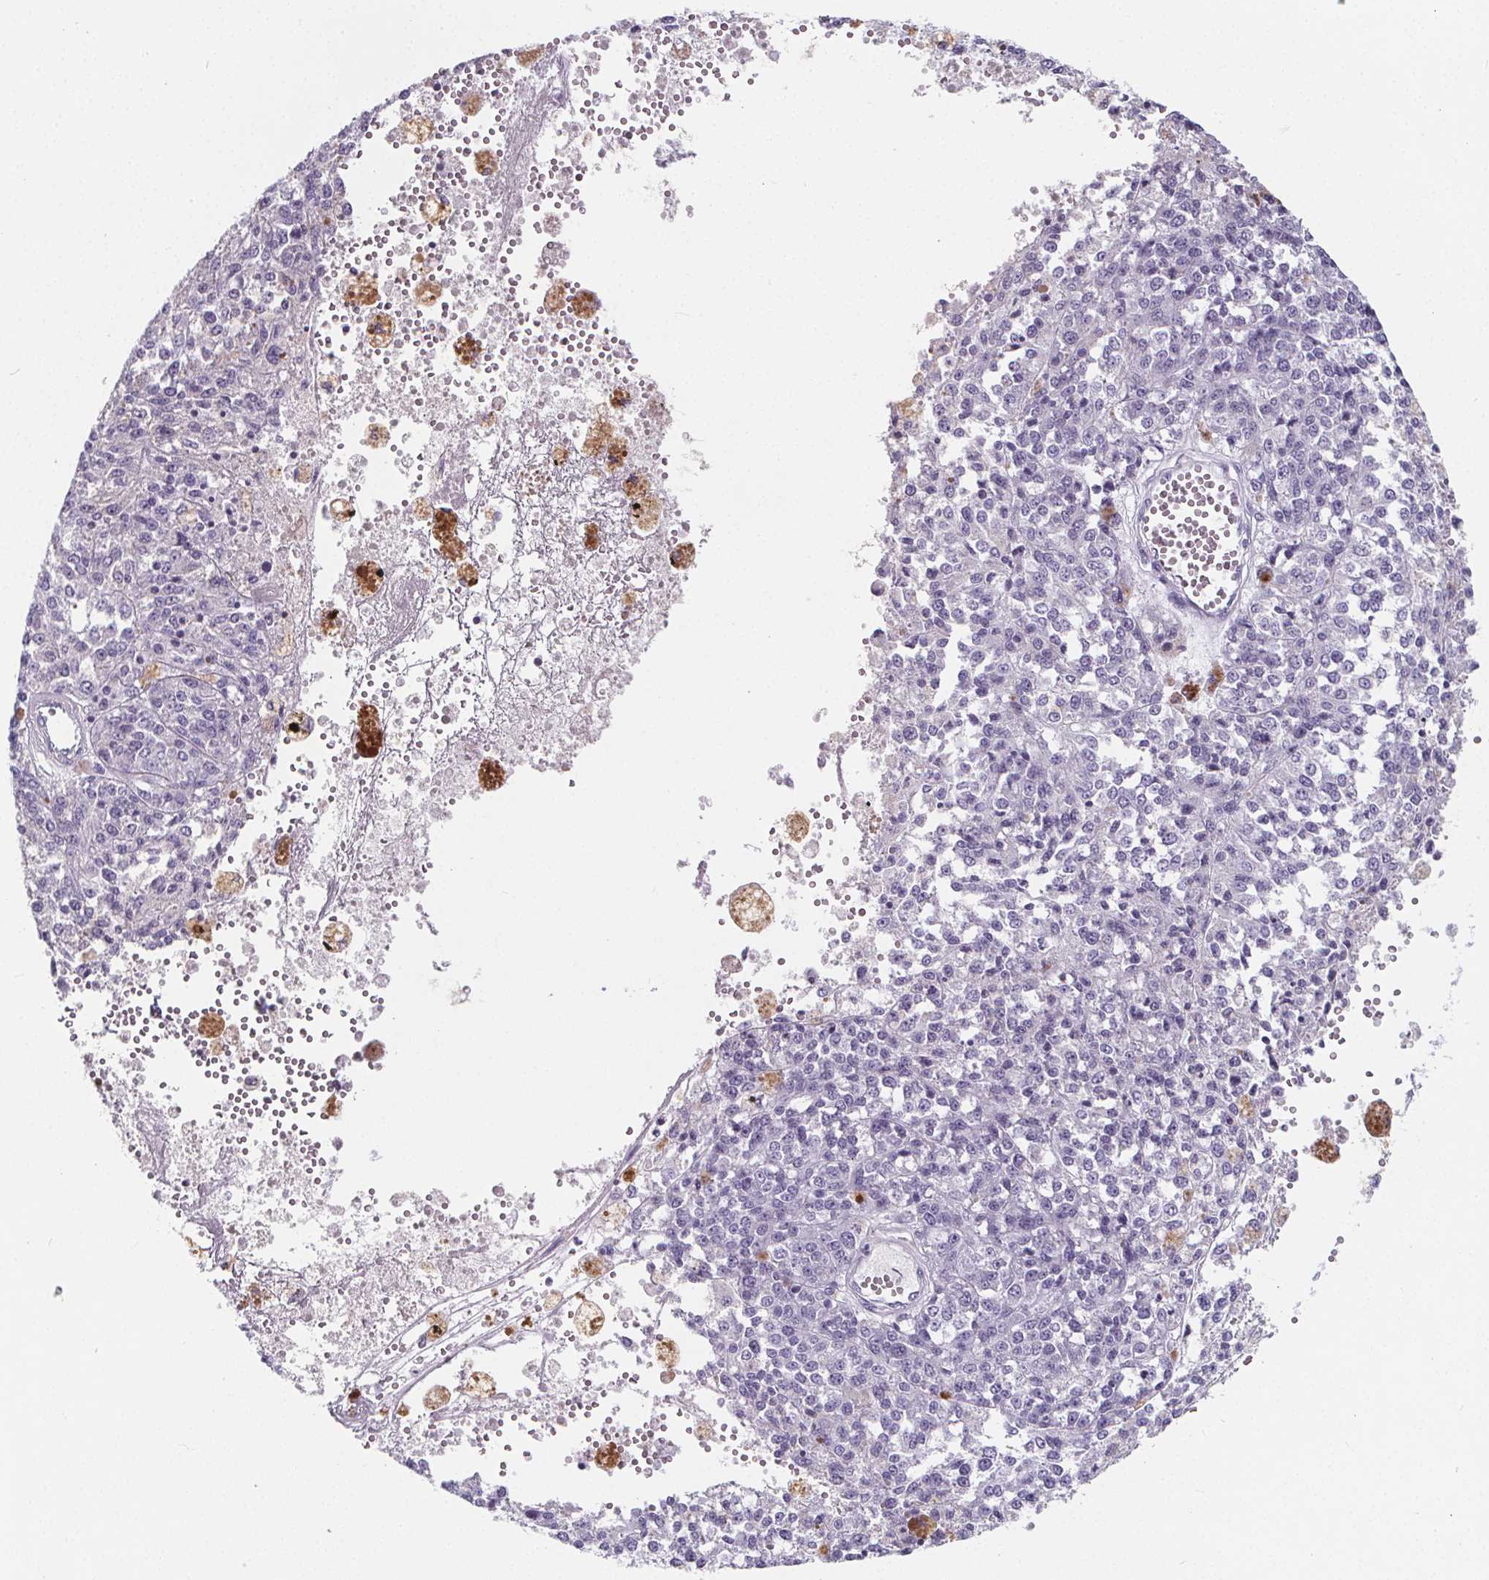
{"staining": {"intensity": "negative", "quantity": "none", "location": "none"}, "tissue": "melanoma", "cell_type": "Tumor cells", "image_type": "cancer", "snomed": [{"axis": "morphology", "description": "Malignant melanoma, Metastatic site"}, {"axis": "topography", "description": "Lymph node"}], "caption": "Immunohistochemistry (IHC) of human malignant melanoma (metastatic site) demonstrates no expression in tumor cells.", "gene": "ADRB1", "patient": {"sex": "female", "age": 64}}